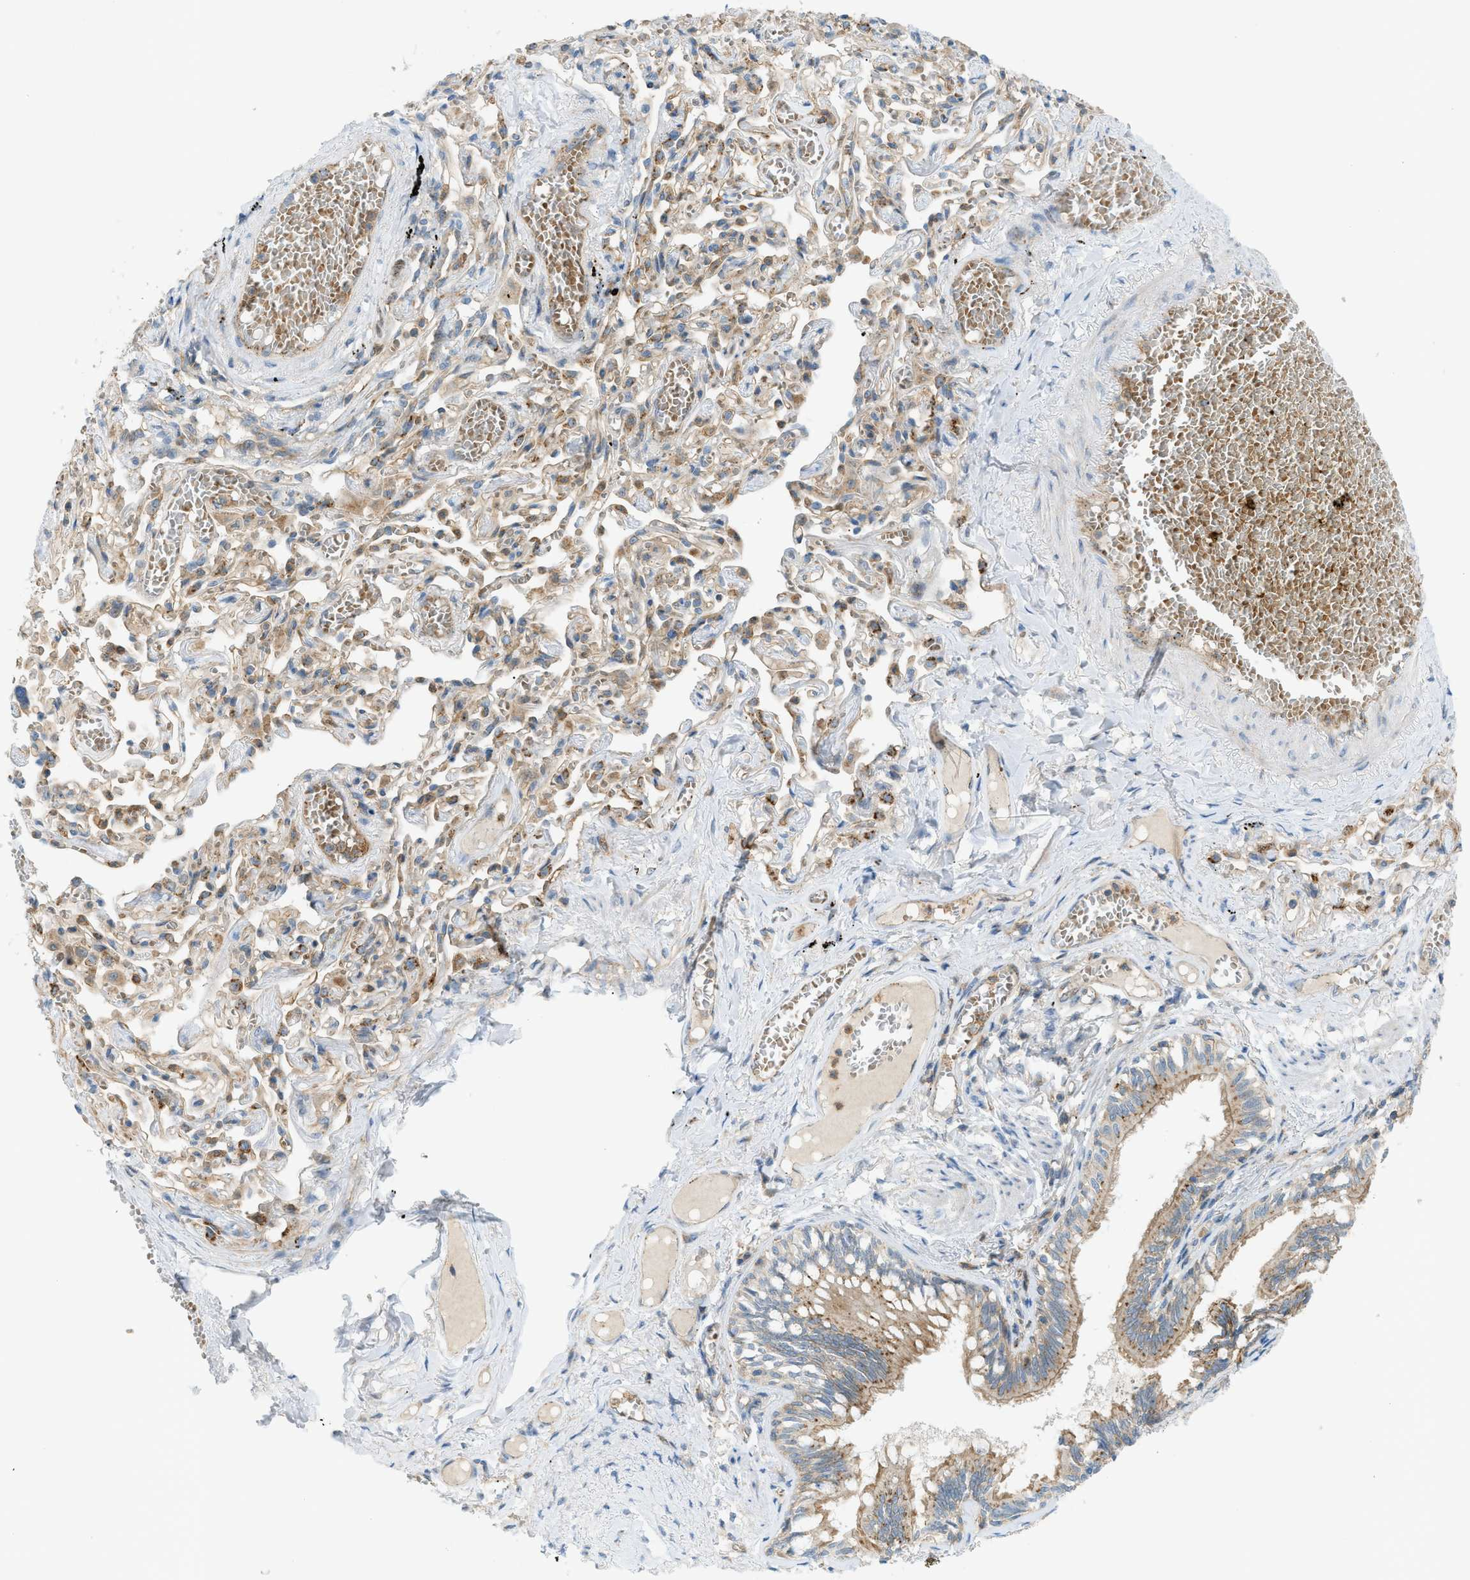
{"staining": {"intensity": "weak", "quantity": ">75%", "location": "cytoplasmic/membranous"}, "tissue": "bronchus", "cell_type": "Respiratory epithelial cells", "image_type": "normal", "snomed": [{"axis": "morphology", "description": "Normal tissue, NOS"}, {"axis": "morphology", "description": "Inflammation, NOS"}, {"axis": "topography", "description": "Cartilage tissue"}, {"axis": "topography", "description": "Lung"}], "caption": "Respiratory epithelial cells show low levels of weak cytoplasmic/membranous positivity in about >75% of cells in unremarkable bronchus. The protein of interest is stained brown, and the nuclei are stained in blue (DAB IHC with brightfield microscopy, high magnification).", "gene": "GRK6", "patient": {"sex": "male", "age": 71}}